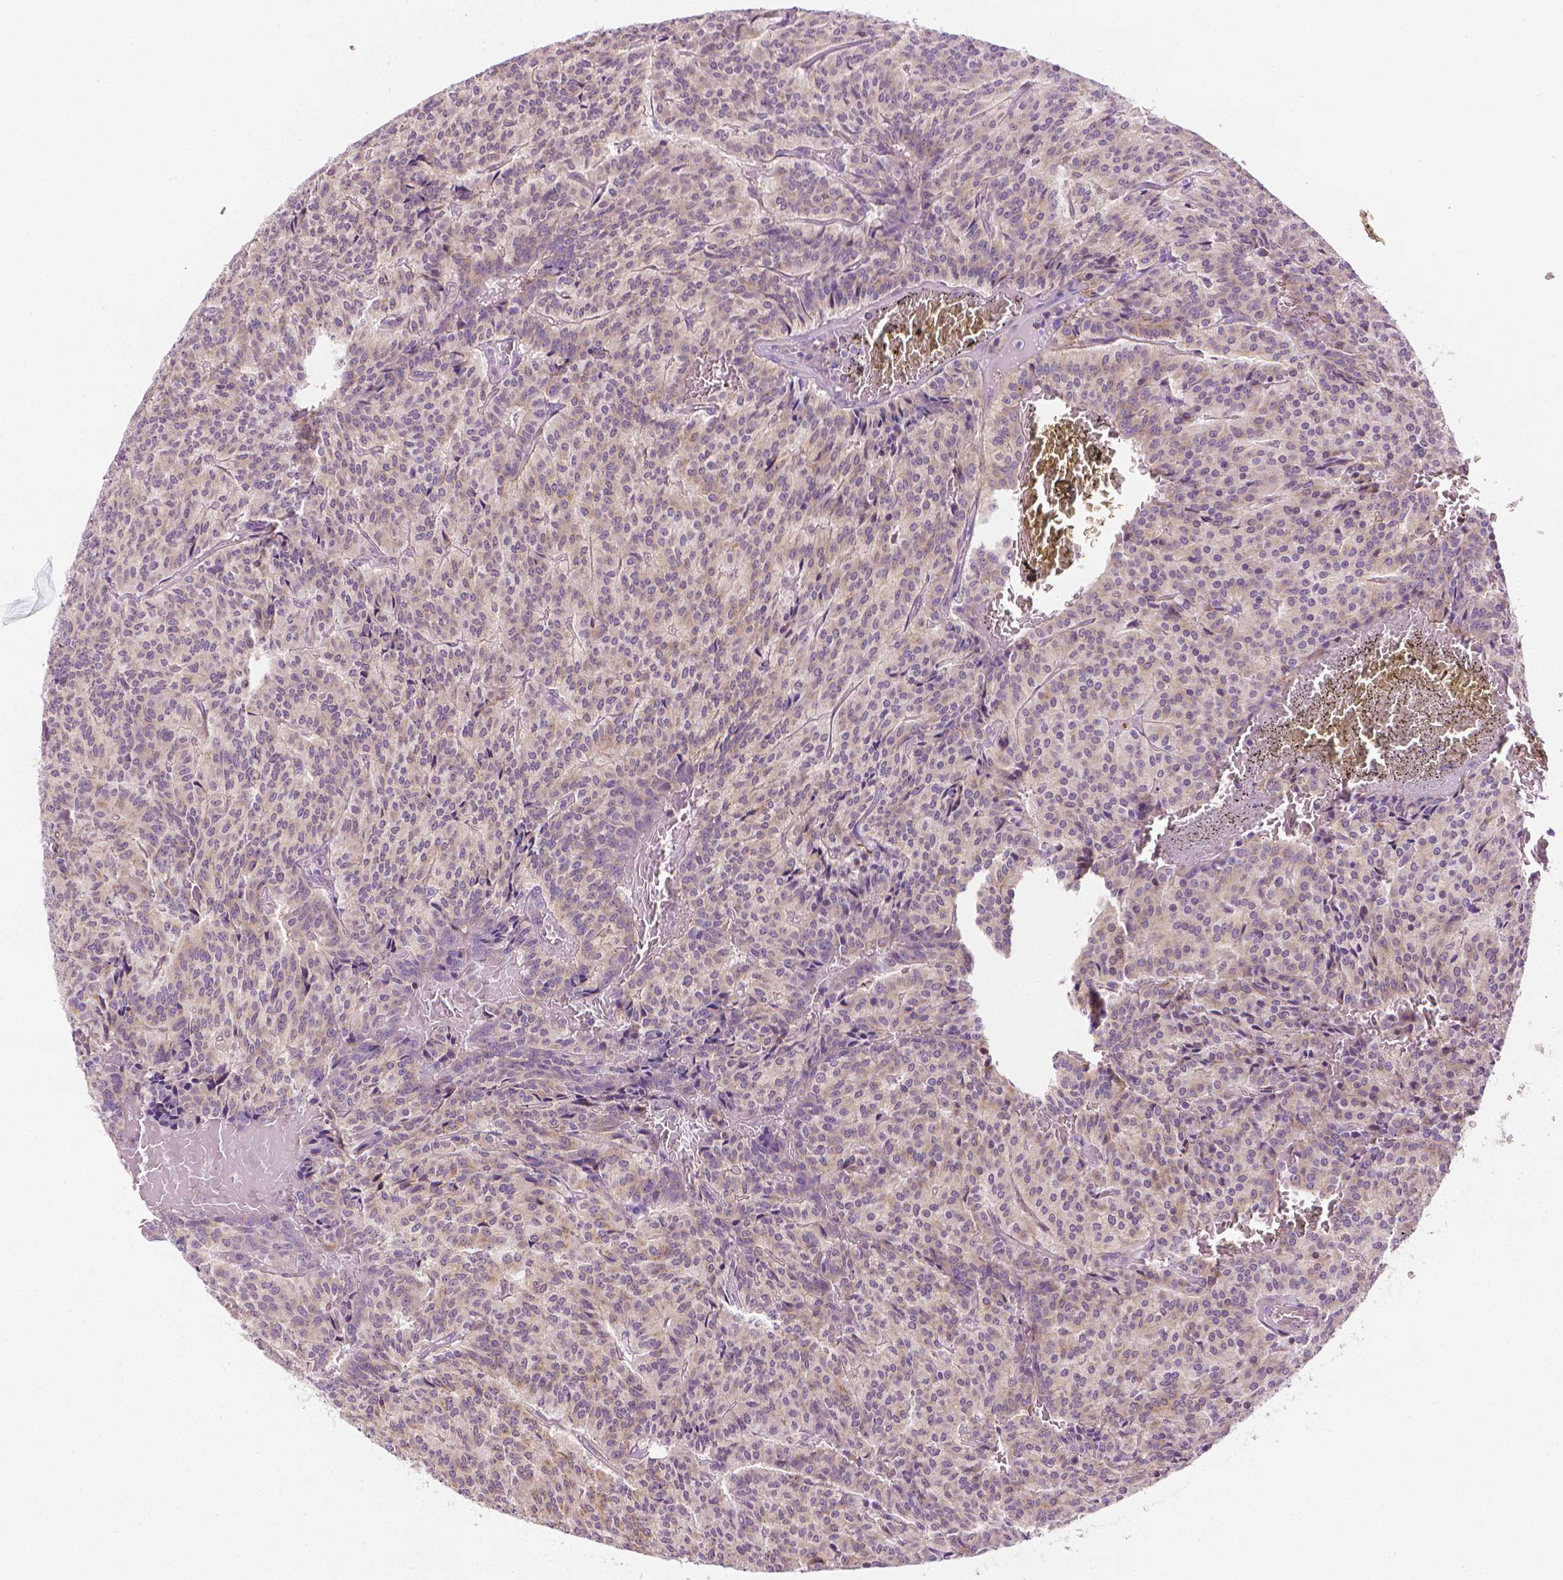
{"staining": {"intensity": "negative", "quantity": "none", "location": "none"}, "tissue": "carcinoid", "cell_type": "Tumor cells", "image_type": "cancer", "snomed": [{"axis": "morphology", "description": "Carcinoid, malignant, NOS"}, {"axis": "topography", "description": "Lung"}], "caption": "There is no significant staining in tumor cells of carcinoid.", "gene": "MCOLN3", "patient": {"sex": "male", "age": 70}}